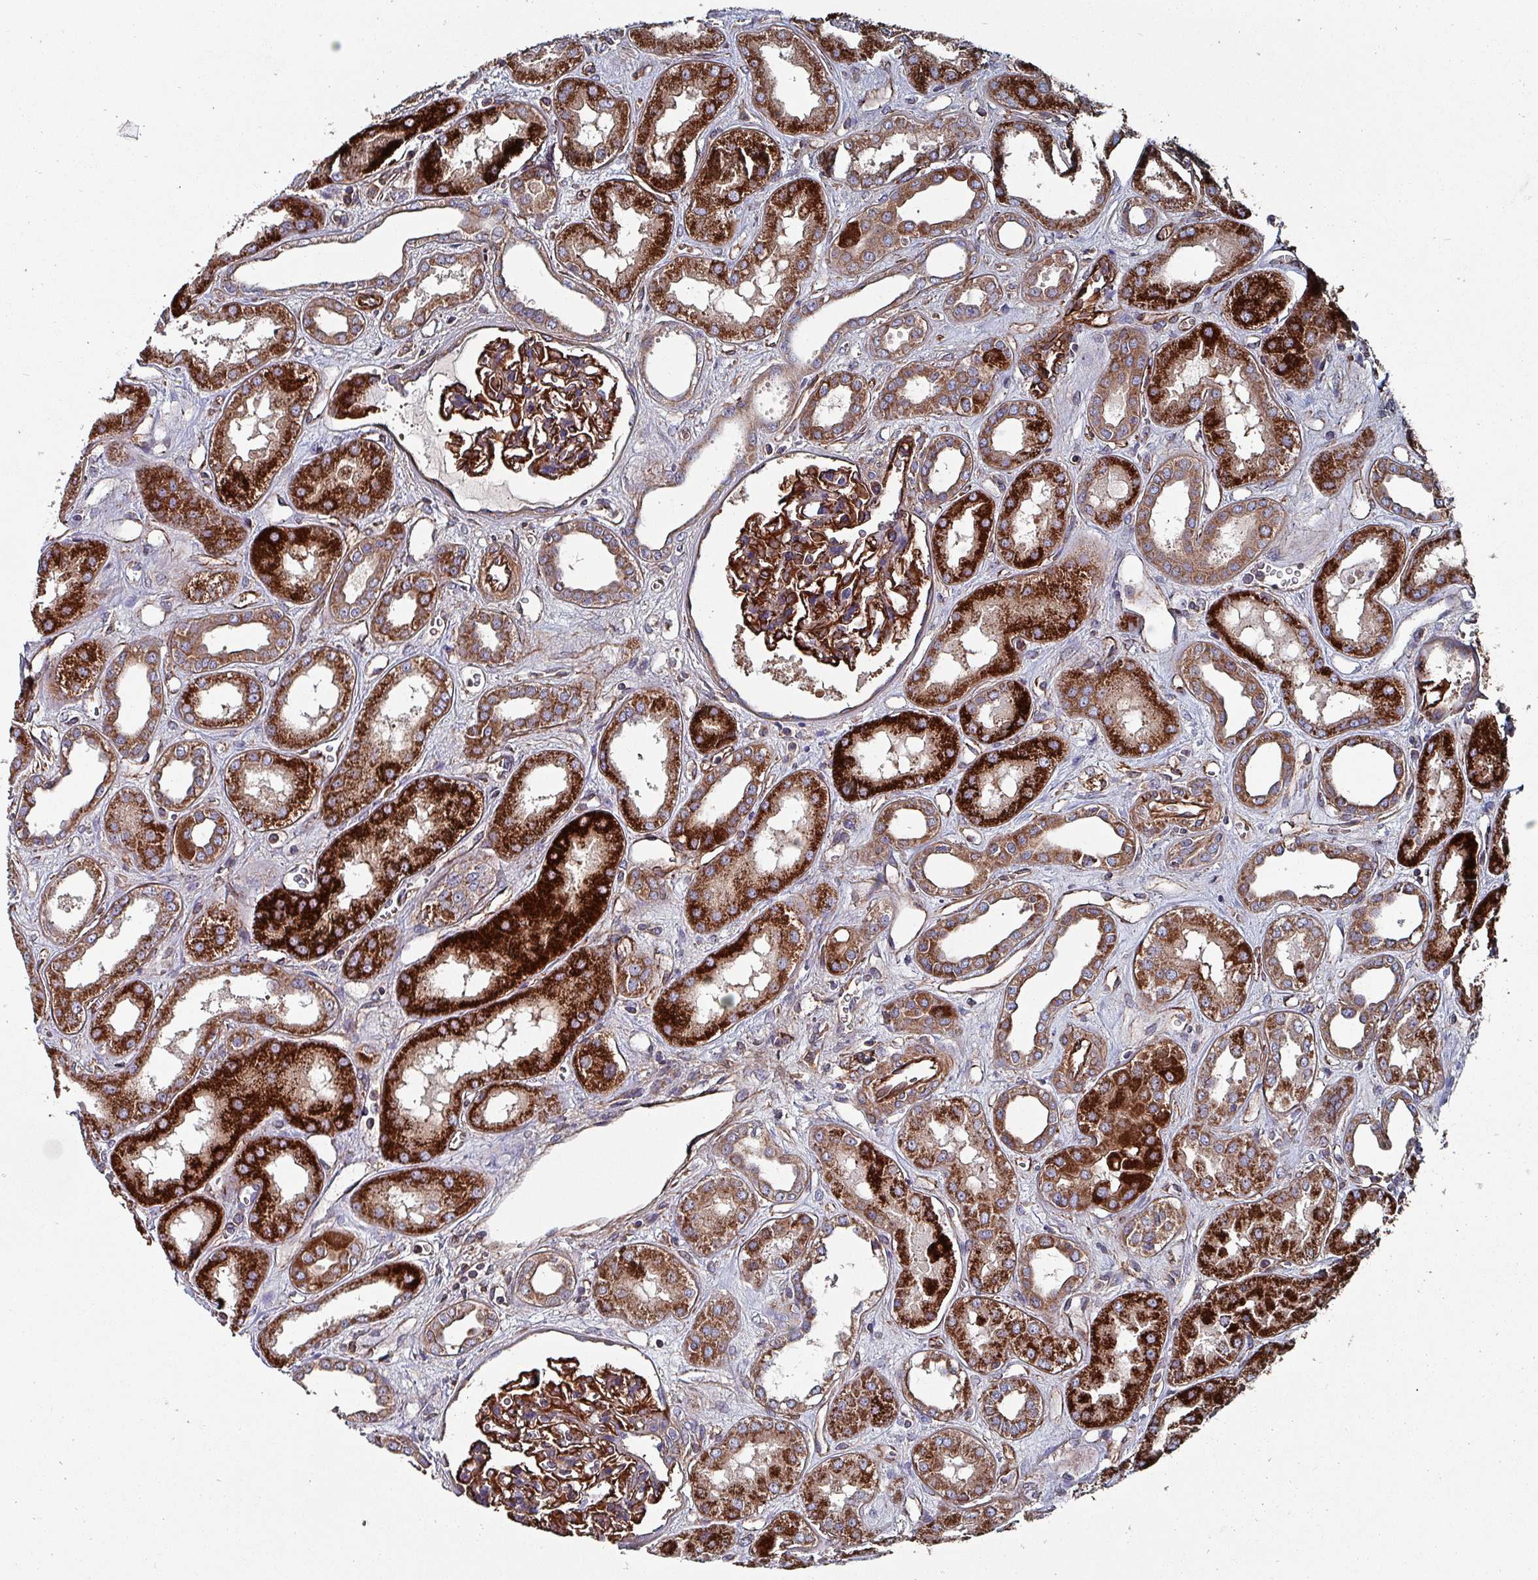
{"staining": {"intensity": "strong", "quantity": ">75%", "location": "cytoplasmic/membranous"}, "tissue": "kidney", "cell_type": "Cells in glomeruli", "image_type": "normal", "snomed": [{"axis": "morphology", "description": "Normal tissue, NOS"}, {"axis": "topography", "description": "Kidney"}], "caption": "High-power microscopy captured an immunohistochemistry (IHC) image of unremarkable kidney, revealing strong cytoplasmic/membranous positivity in about >75% of cells in glomeruli.", "gene": "ANO10", "patient": {"sex": "male", "age": 59}}